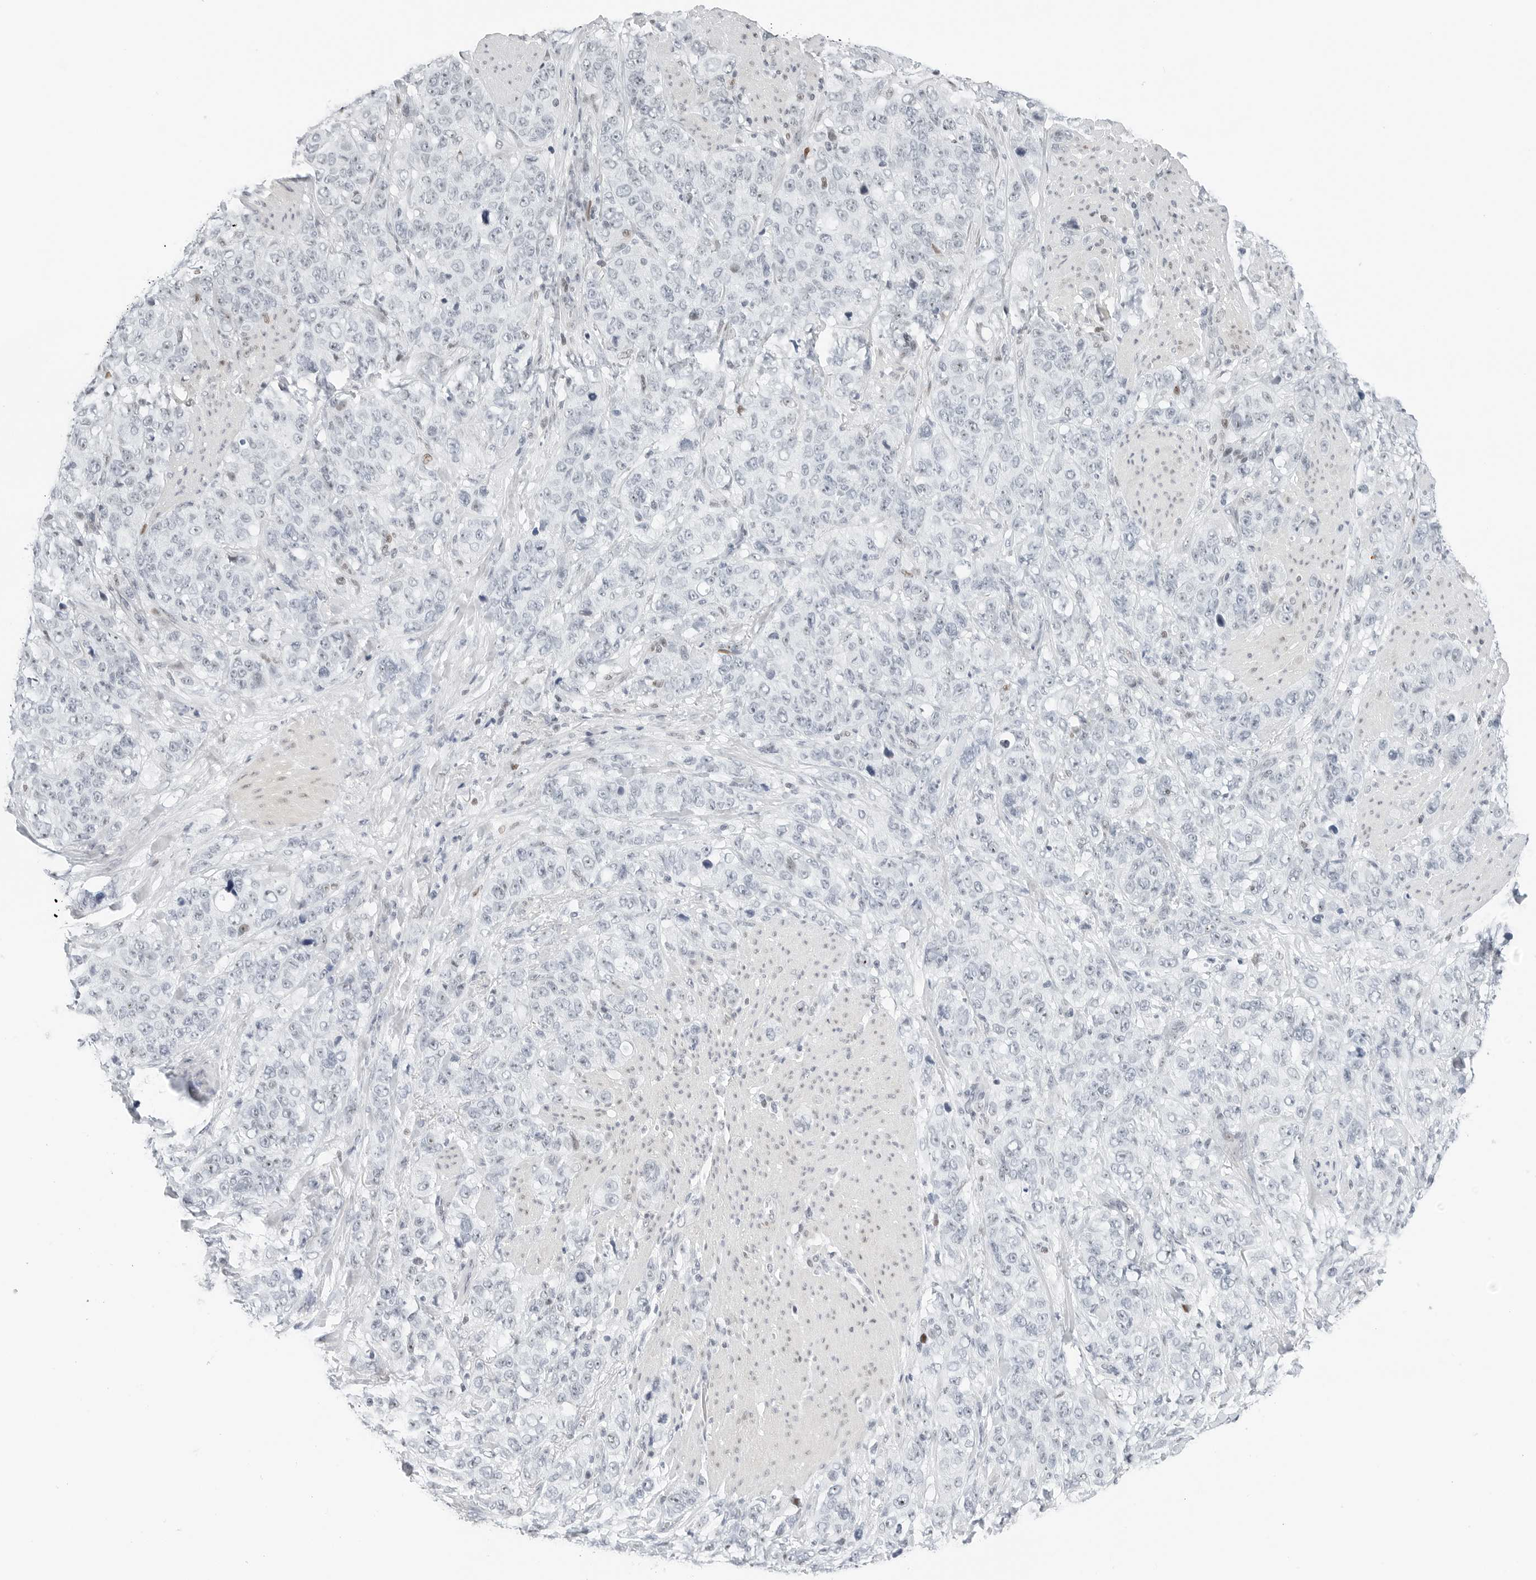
{"staining": {"intensity": "negative", "quantity": "none", "location": "none"}, "tissue": "stomach cancer", "cell_type": "Tumor cells", "image_type": "cancer", "snomed": [{"axis": "morphology", "description": "Adenocarcinoma, NOS"}, {"axis": "topography", "description": "Stomach"}], "caption": "Immunohistochemistry (IHC) micrograph of neoplastic tissue: human stomach cancer (adenocarcinoma) stained with DAB exhibits no significant protein positivity in tumor cells.", "gene": "NTMT2", "patient": {"sex": "male", "age": 48}}